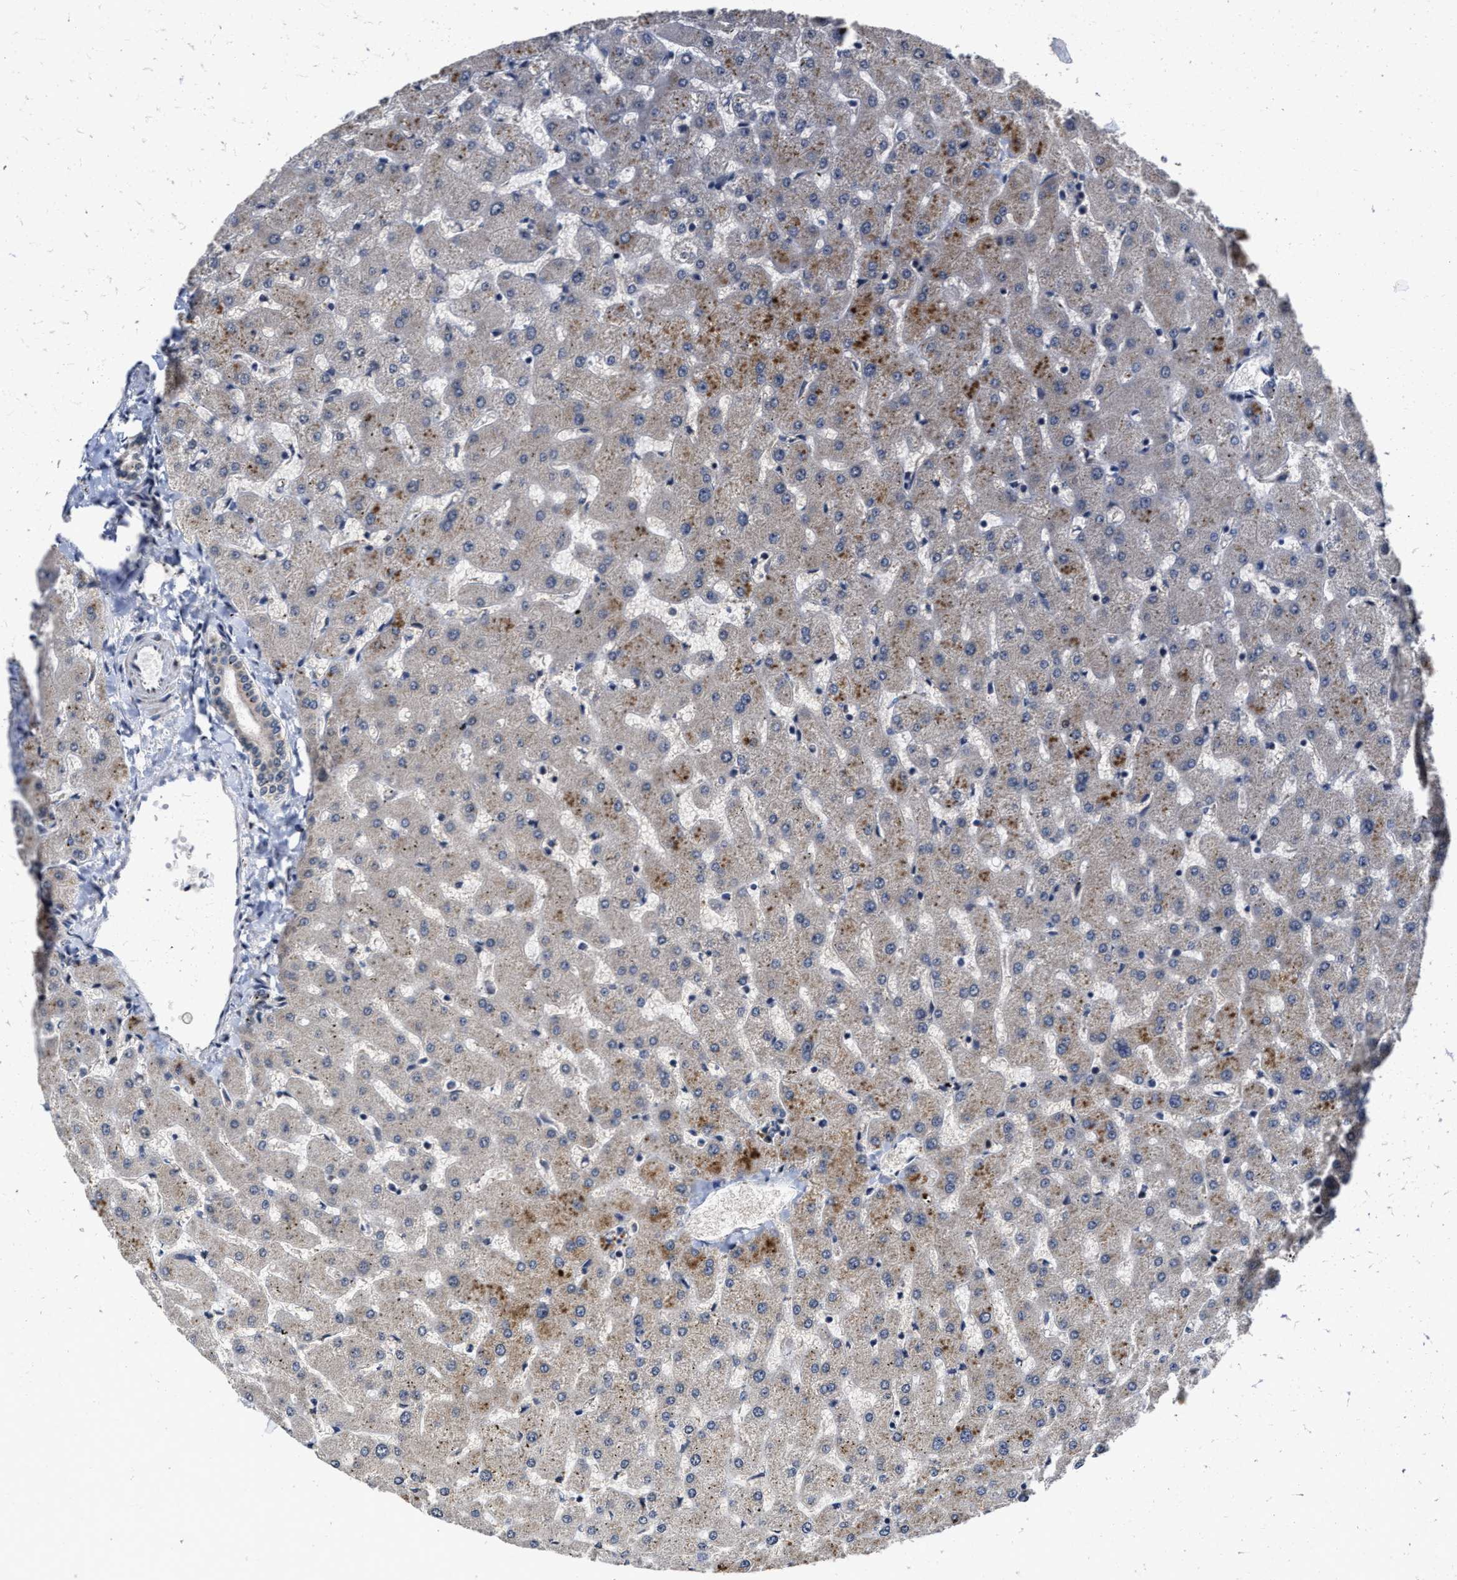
{"staining": {"intensity": "moderate", "quantity": "25%-75%", "location": "cytoplasmic/membranous"}, "tissue": "liver", "cell_type": "Cholangiocytes", "image_type": "normal", "snomed": [{"axis": "morphology", "description": "Normal tissue, NOS"}, {"axis": "topography", "description": "Liver"}], "caption": "The immunohistochemical stain shows moderate cytoplasmic/membranous positivity in cholangiocytes of normal liver. (brown staining indicates protein expression, while blue staining denotes nuclei).", "gene": "SCYL2", "patient": {"sex": "female", "age": 63}}